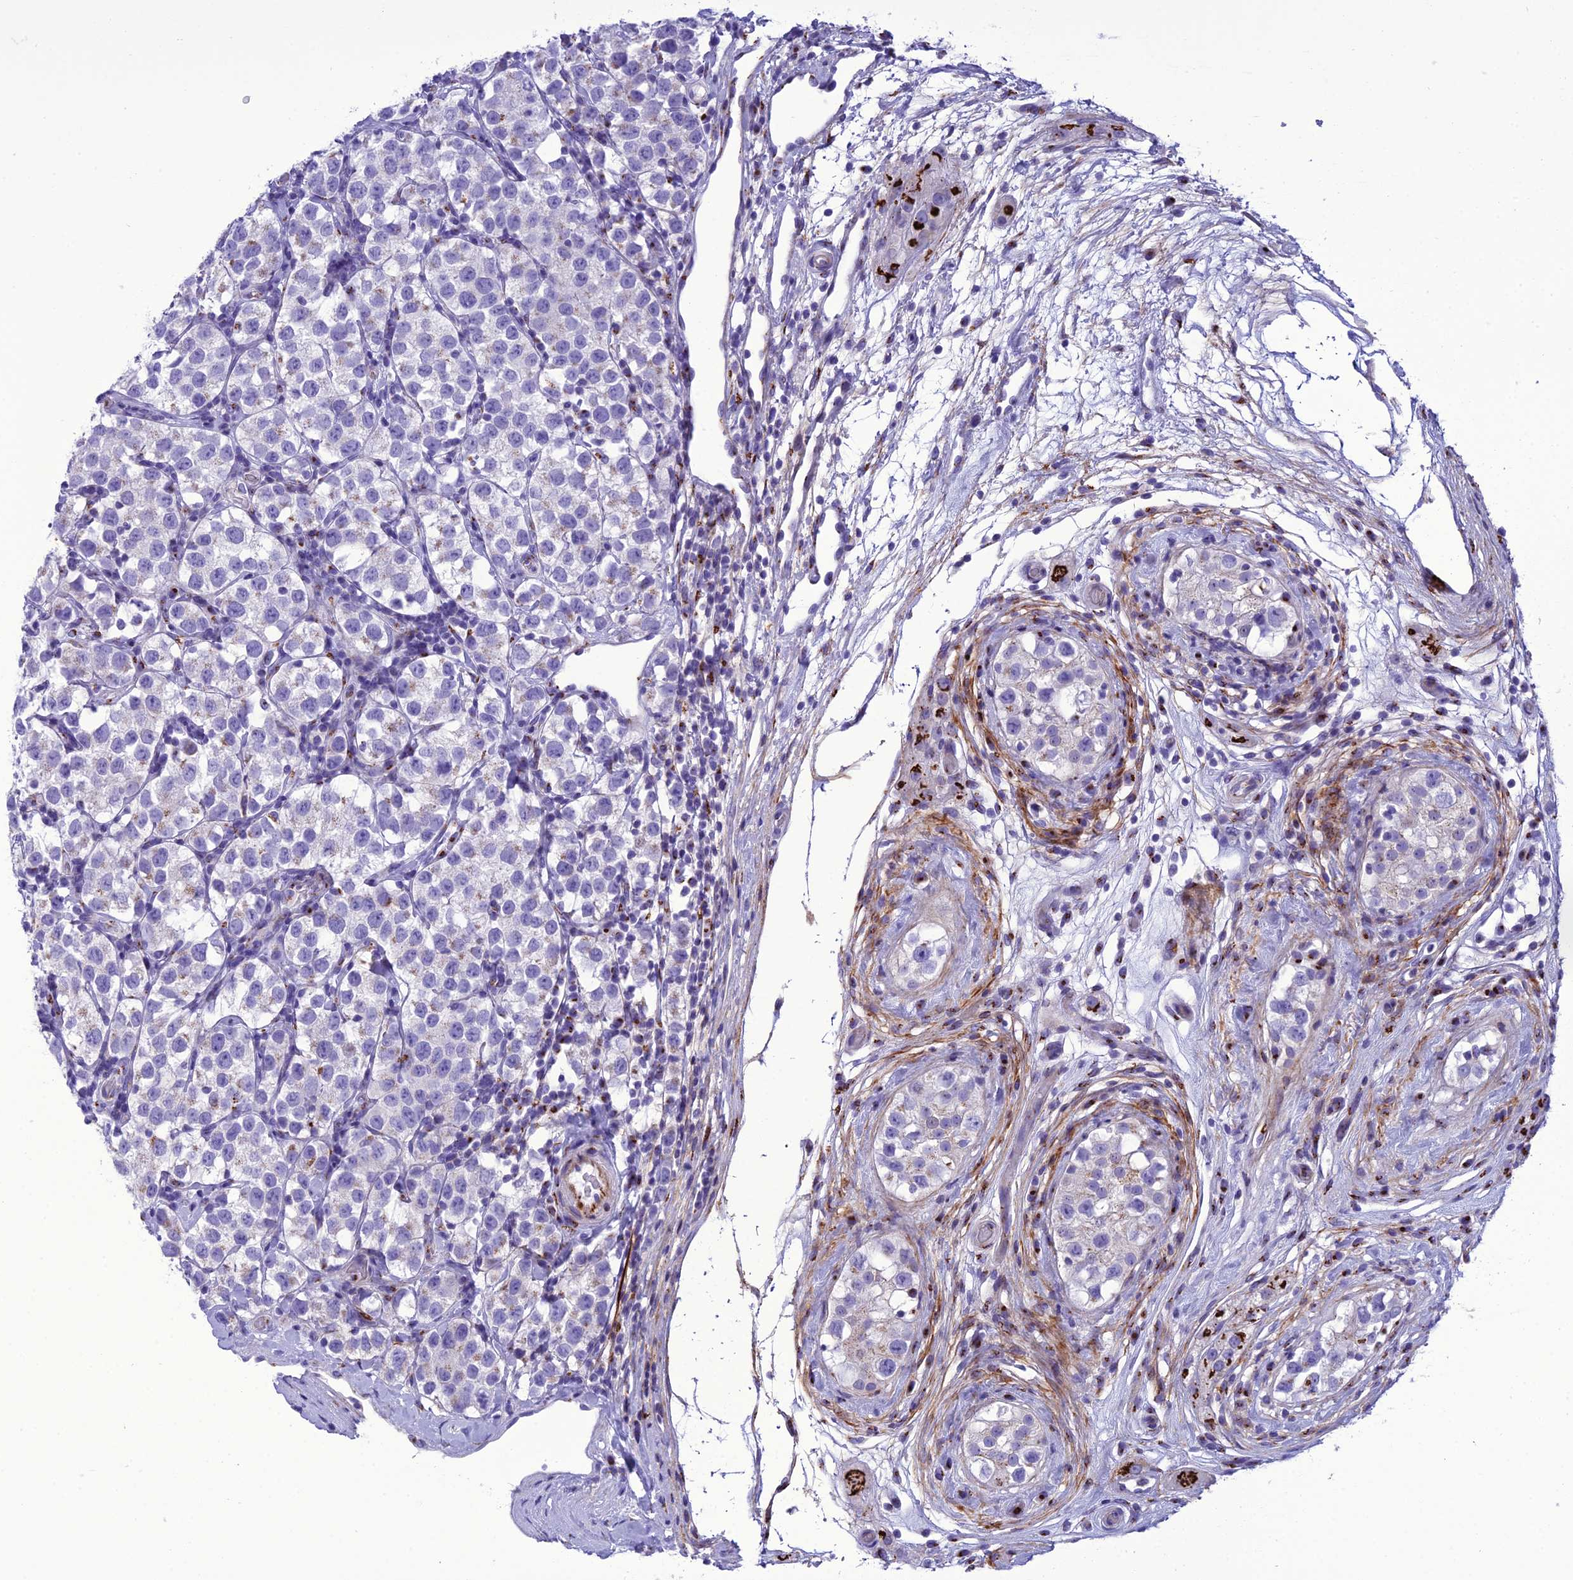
{"staining": {"intensity": "moderate", "quantity": "<25%", "location": "cytoplasmic/membranous"}, "tissue": "testis cancer", "cell_type": "Tumor cells", "image_type": "cancer", "snomed": [{"axis": "morphology", "description": "Seminoma, NOS"}, {"axis": "topography", "description": "Testis"}], "caption": "The micrograph shows immunohistochemical staining of testis seminoma. There is moderate cytoplasmic/membranous expression is appreciated in about <25% of tumor cells.", "gene": "GOLM2", "patient": {"sex": "male", "age": 34}}